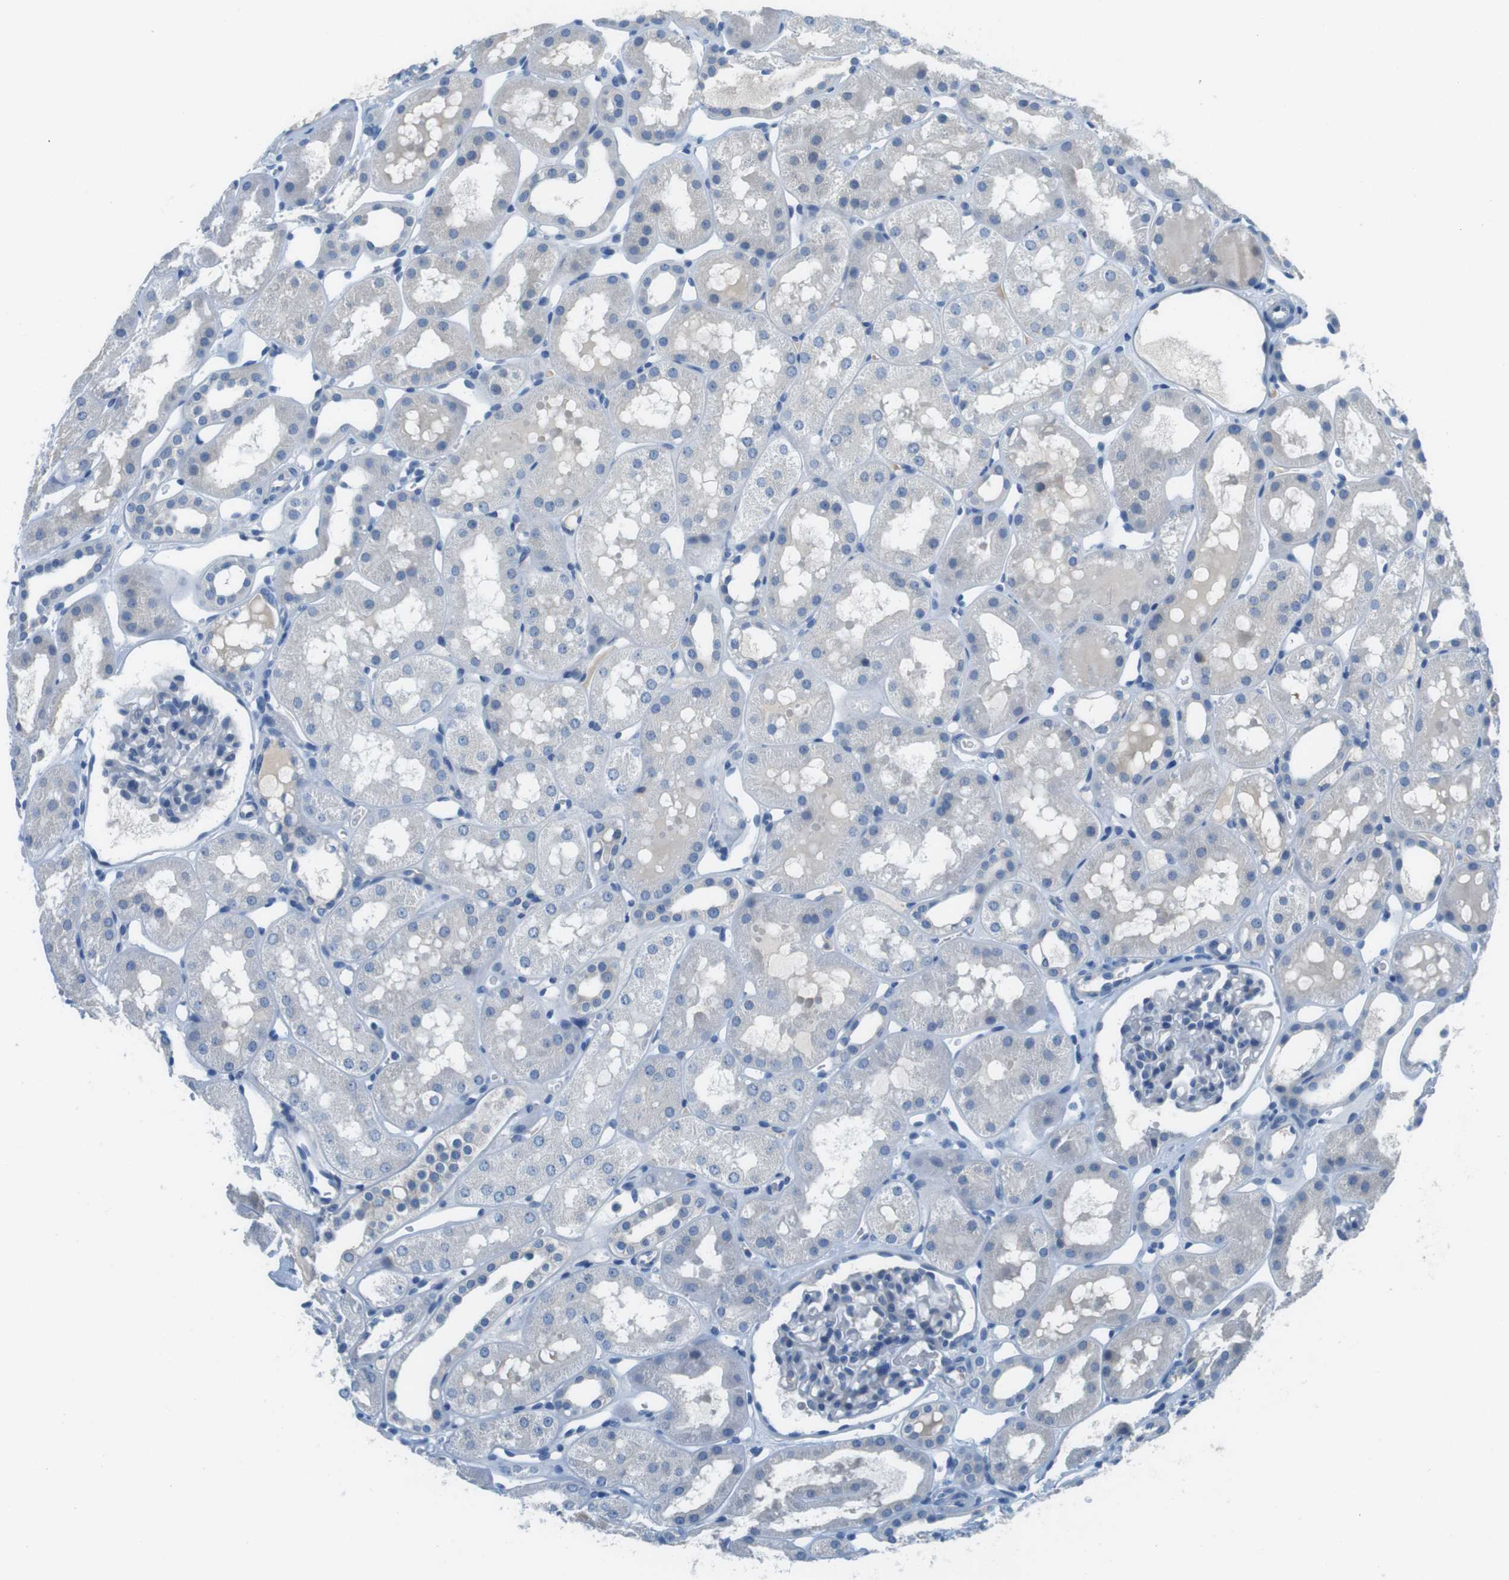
{"staining": {"intensity": "negative", "quantity": "none", "location": "none"}, "tissue": "kidney", "cell_type": "Cells in glomeruli", "image_type": "normal", "snomed": [{"axis": "morphology", "description": "Normal tissue, NOS"}, {"axis": "topography", "description": "Kidney"}, {"axis": "topography", "description": "Urinary bladder"}], "caption": "Immunohistochemistry photomicrograph of normal human kidney stained for a protein (brown), which displays no staining in cells in glomeruli.", "gene": "SLC35A3", "patient": {"sex": "male", "age": 16}}